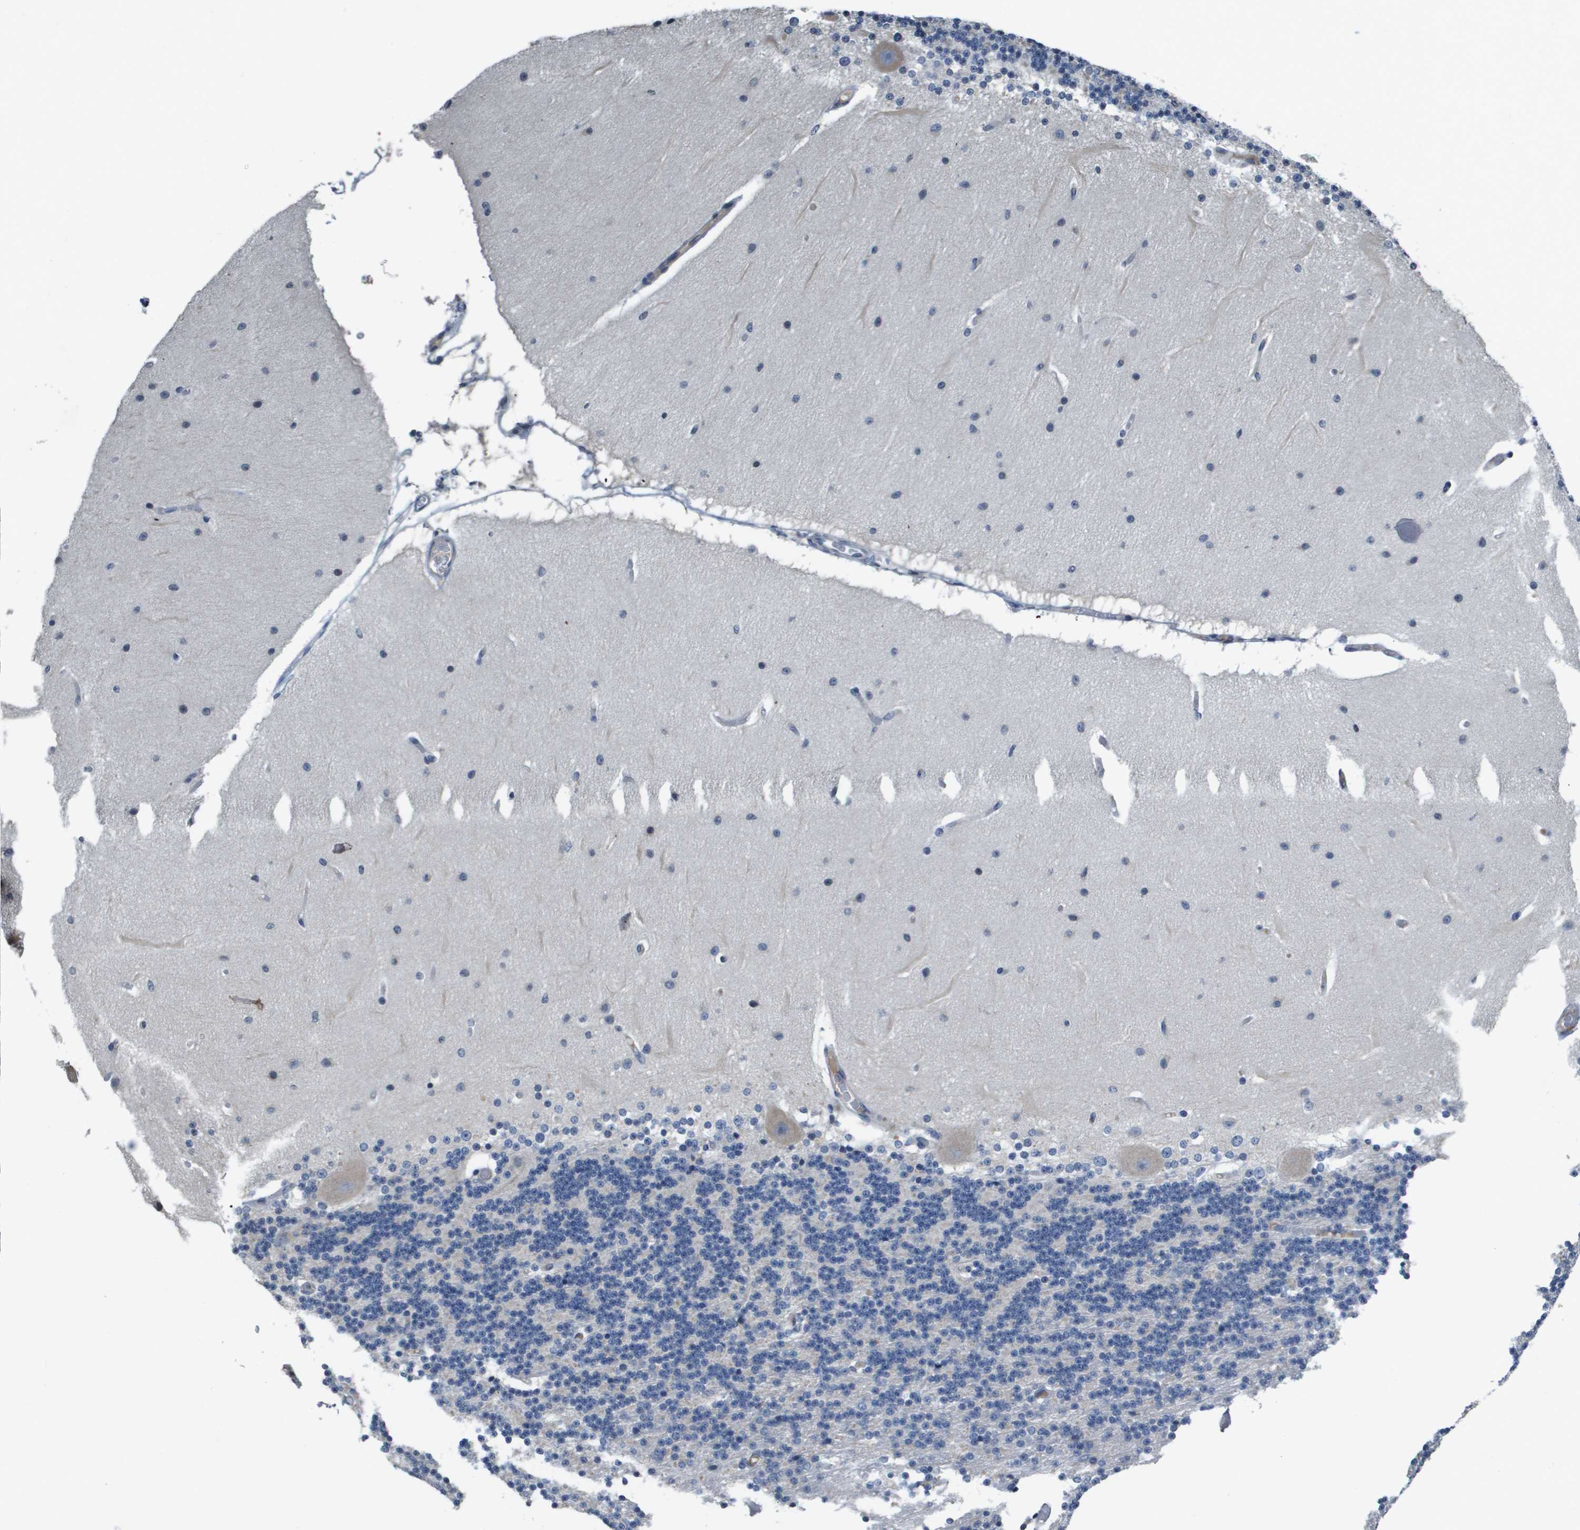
{"staining": {"intensity": "negative", "quantity": "none", "location": "none"}, "tissue": "cerebellum", "cell_type": "Cells in granular layer", "image_type": "normal", "snomed": [{"axis": "morphology", "description": "Normal tissue, NOS"}, {"axis": "topography", "description": "Cerebellum"}], "caption": "Cerebellum was stained to show a protein in brown. There is no significant positivity in cells in granular layer. The staining is performed using DAB (3,3'-diaminobenzidine) brown chromogen with nuclei counter-stained in using hematoxylin.", "gene": "CAPN11", "patient": {"sex": "female", "age": 54}}